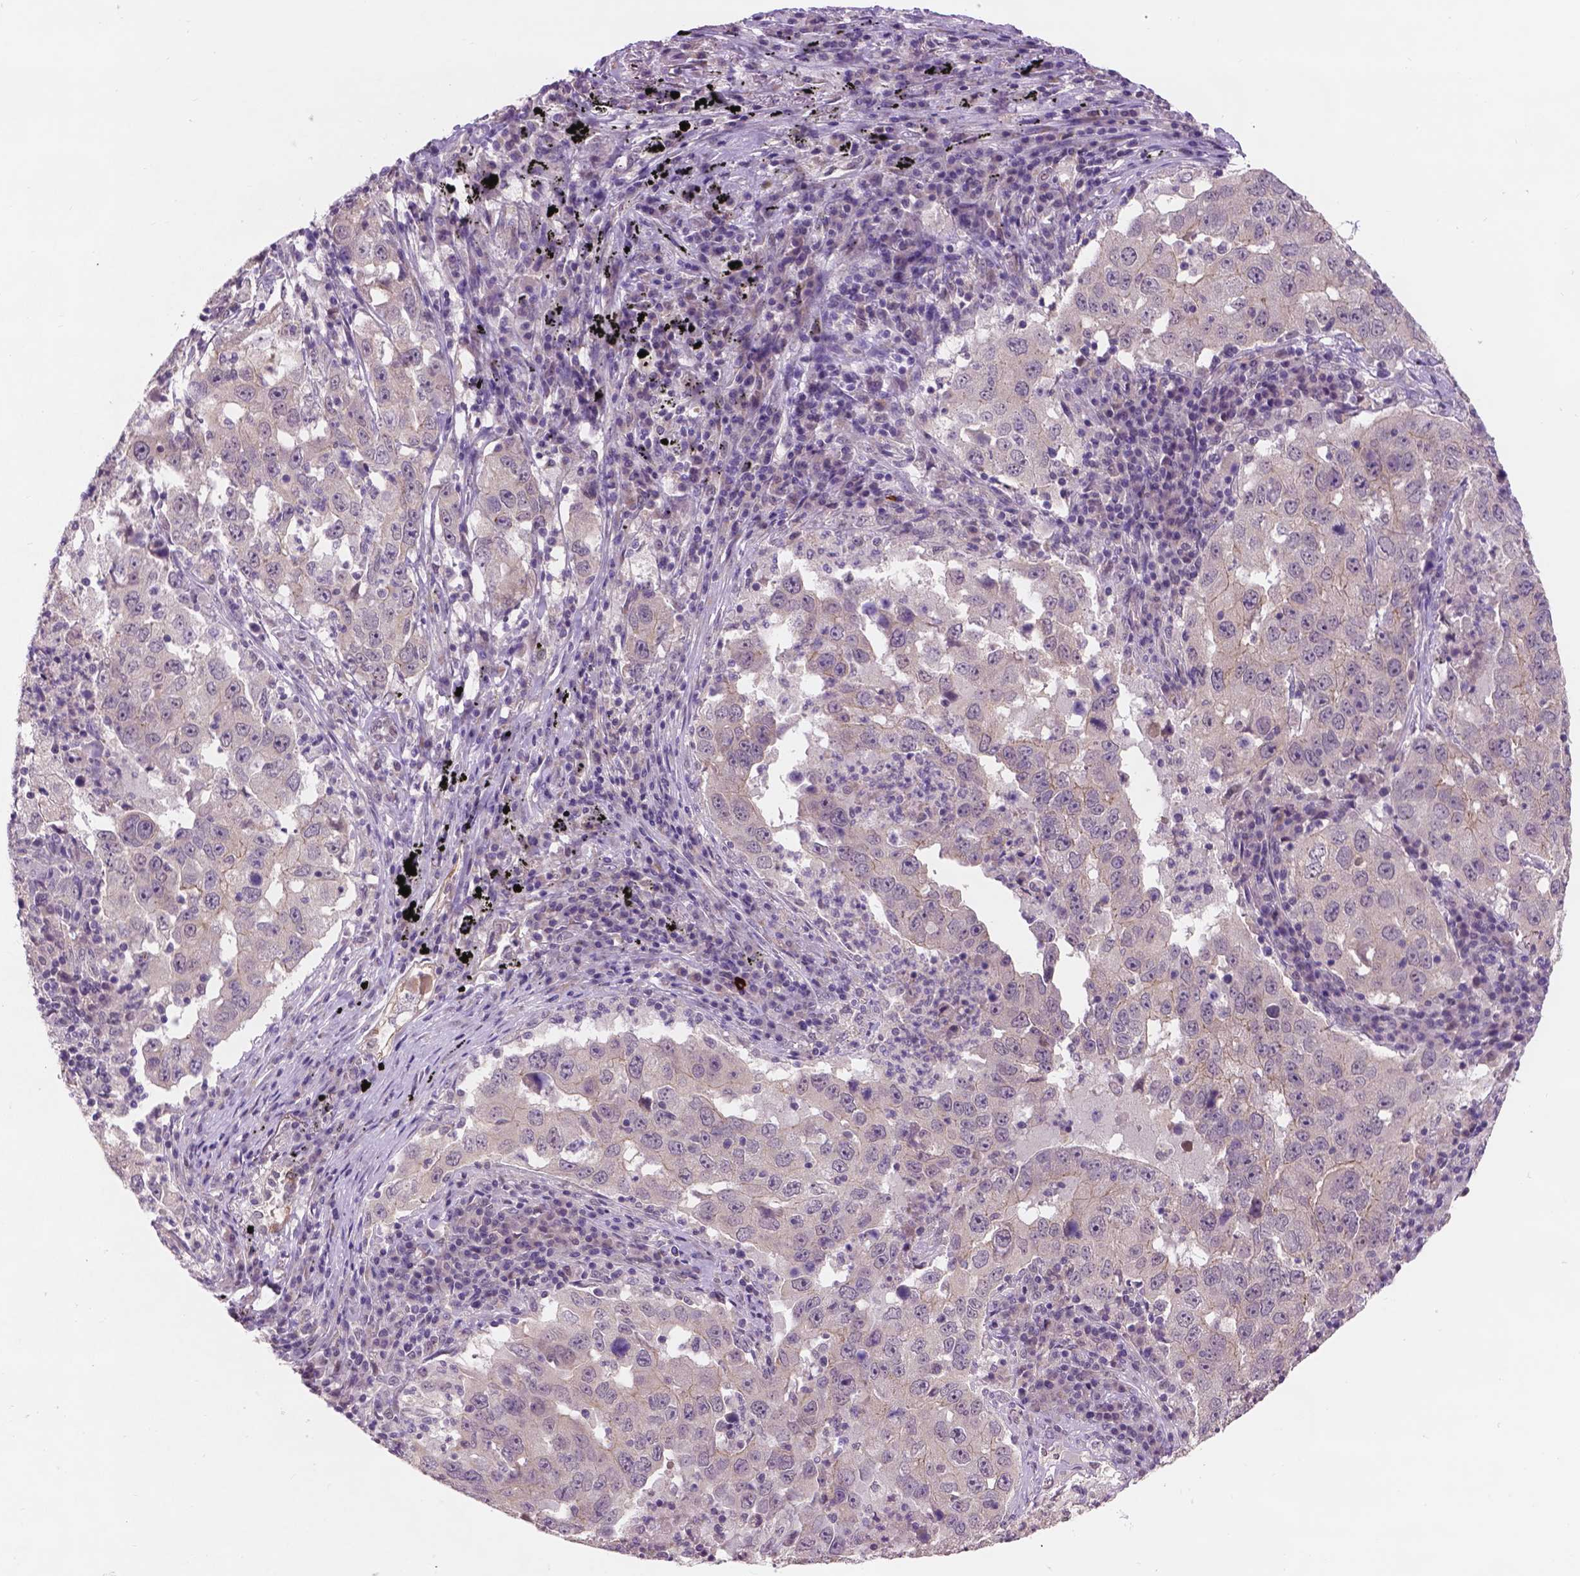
{"staining": {"intensity": "negative", "quantity": "none", "location": "none"}, "tissue": "lung cancer", "cell_type": "Tumor cells", "image_type": "cancer", "snomed": [{"axis": "morphology", "description": "Adenocarcinoma, NOS"}, {"axis": "topography", "description": "Lung"}], "caption": "Protein analysis of lung cancer displays no significant expression in tumor cells.", "gene": "GXYLT2", "patient": {"sex": "male", "age": 73}}